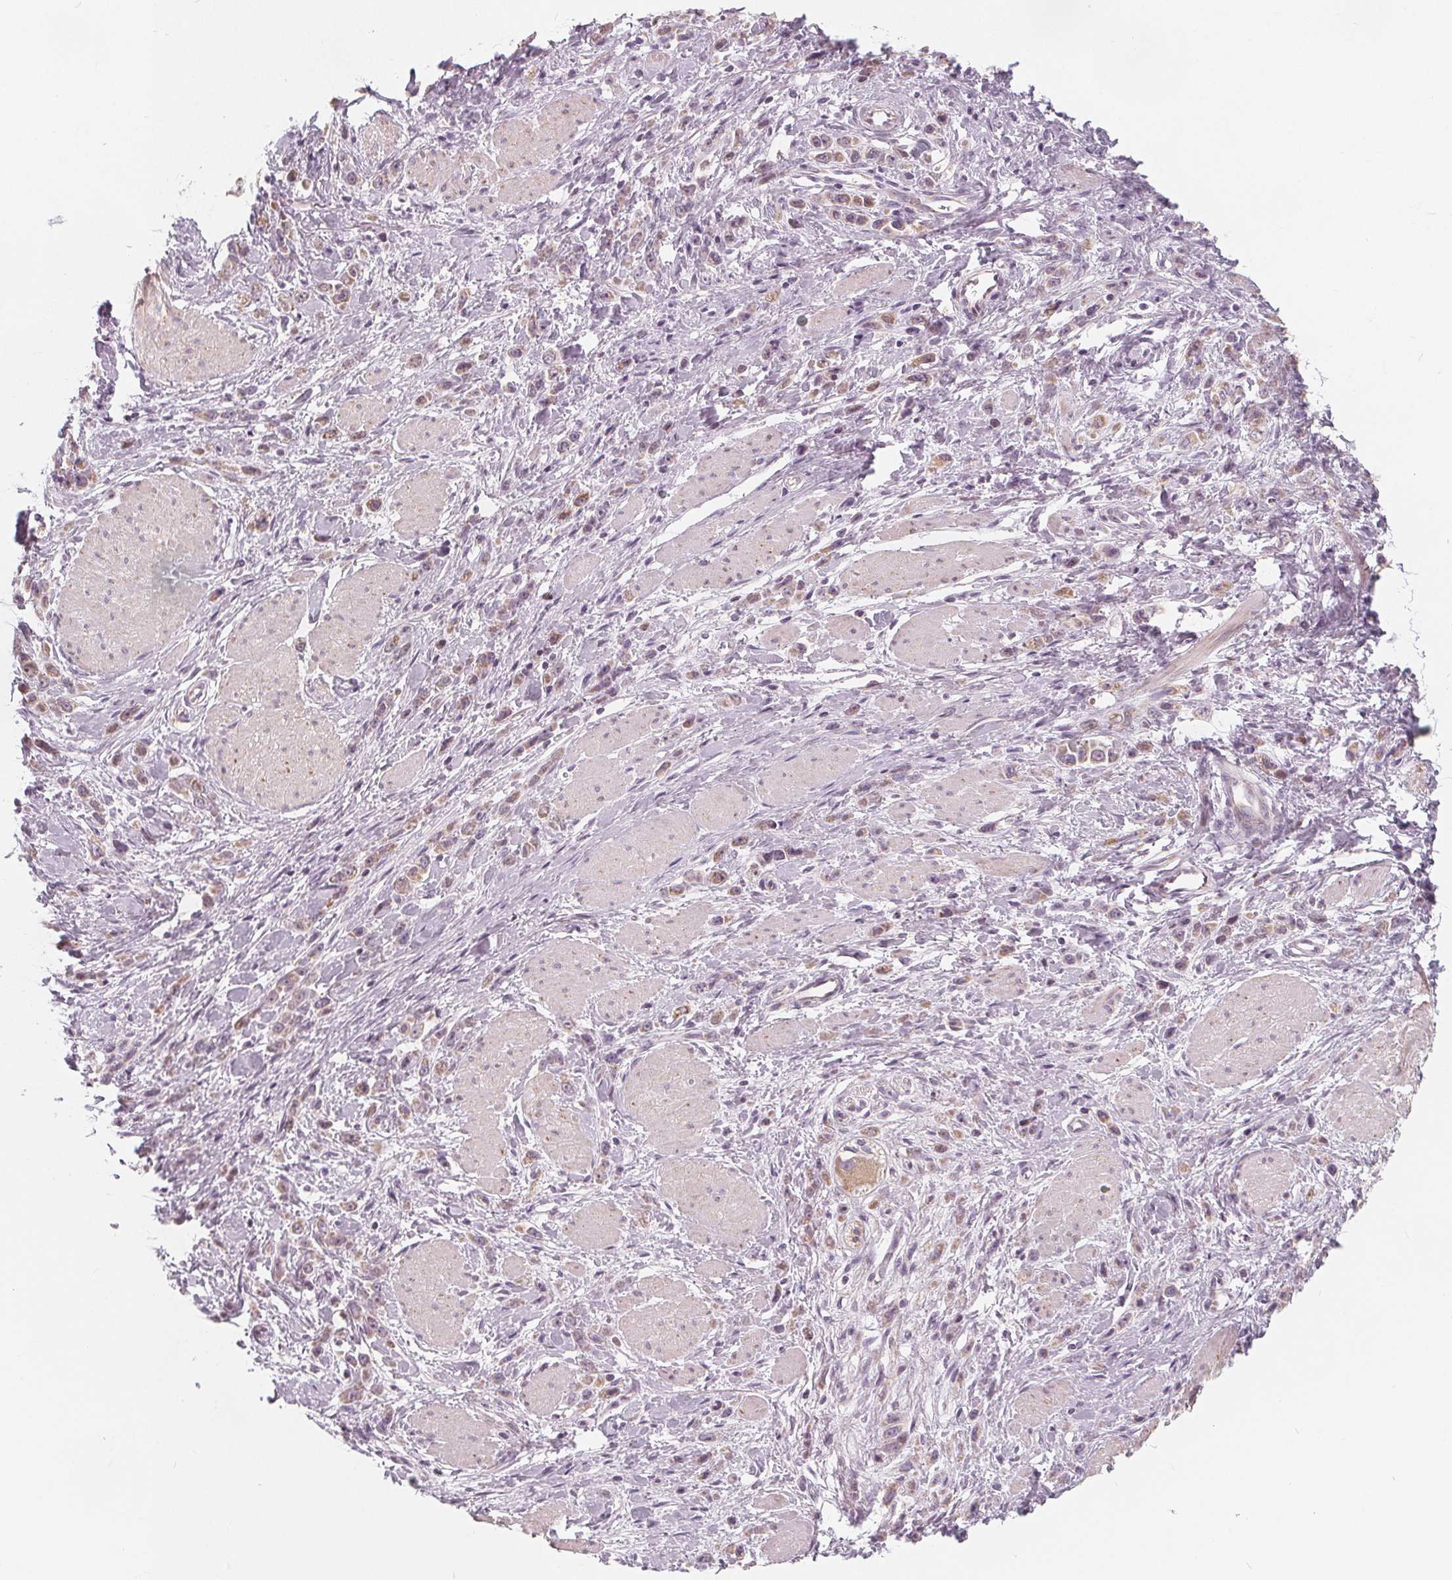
{"staining": {"intensity": "weak", "quantity": ">75%", "location": "cytoplasmic/membranous"}, "tissue": "stomach cancer", "cell_type": "Tumor cells", "image_type": "cancer", "snomed": [{"axis": "morphology", "description": "Adenocarcinoma, NOS"}, {"axis": "topography", "description": "Stomach"}], "caption": "Protein staining reveals weak cytoplasmic/membranous positivity in about >75% of tumor cells in adenocarcinoma (stomach).", "gene": "NUP210L", "patient": {"sex": "male", "age": 47}}